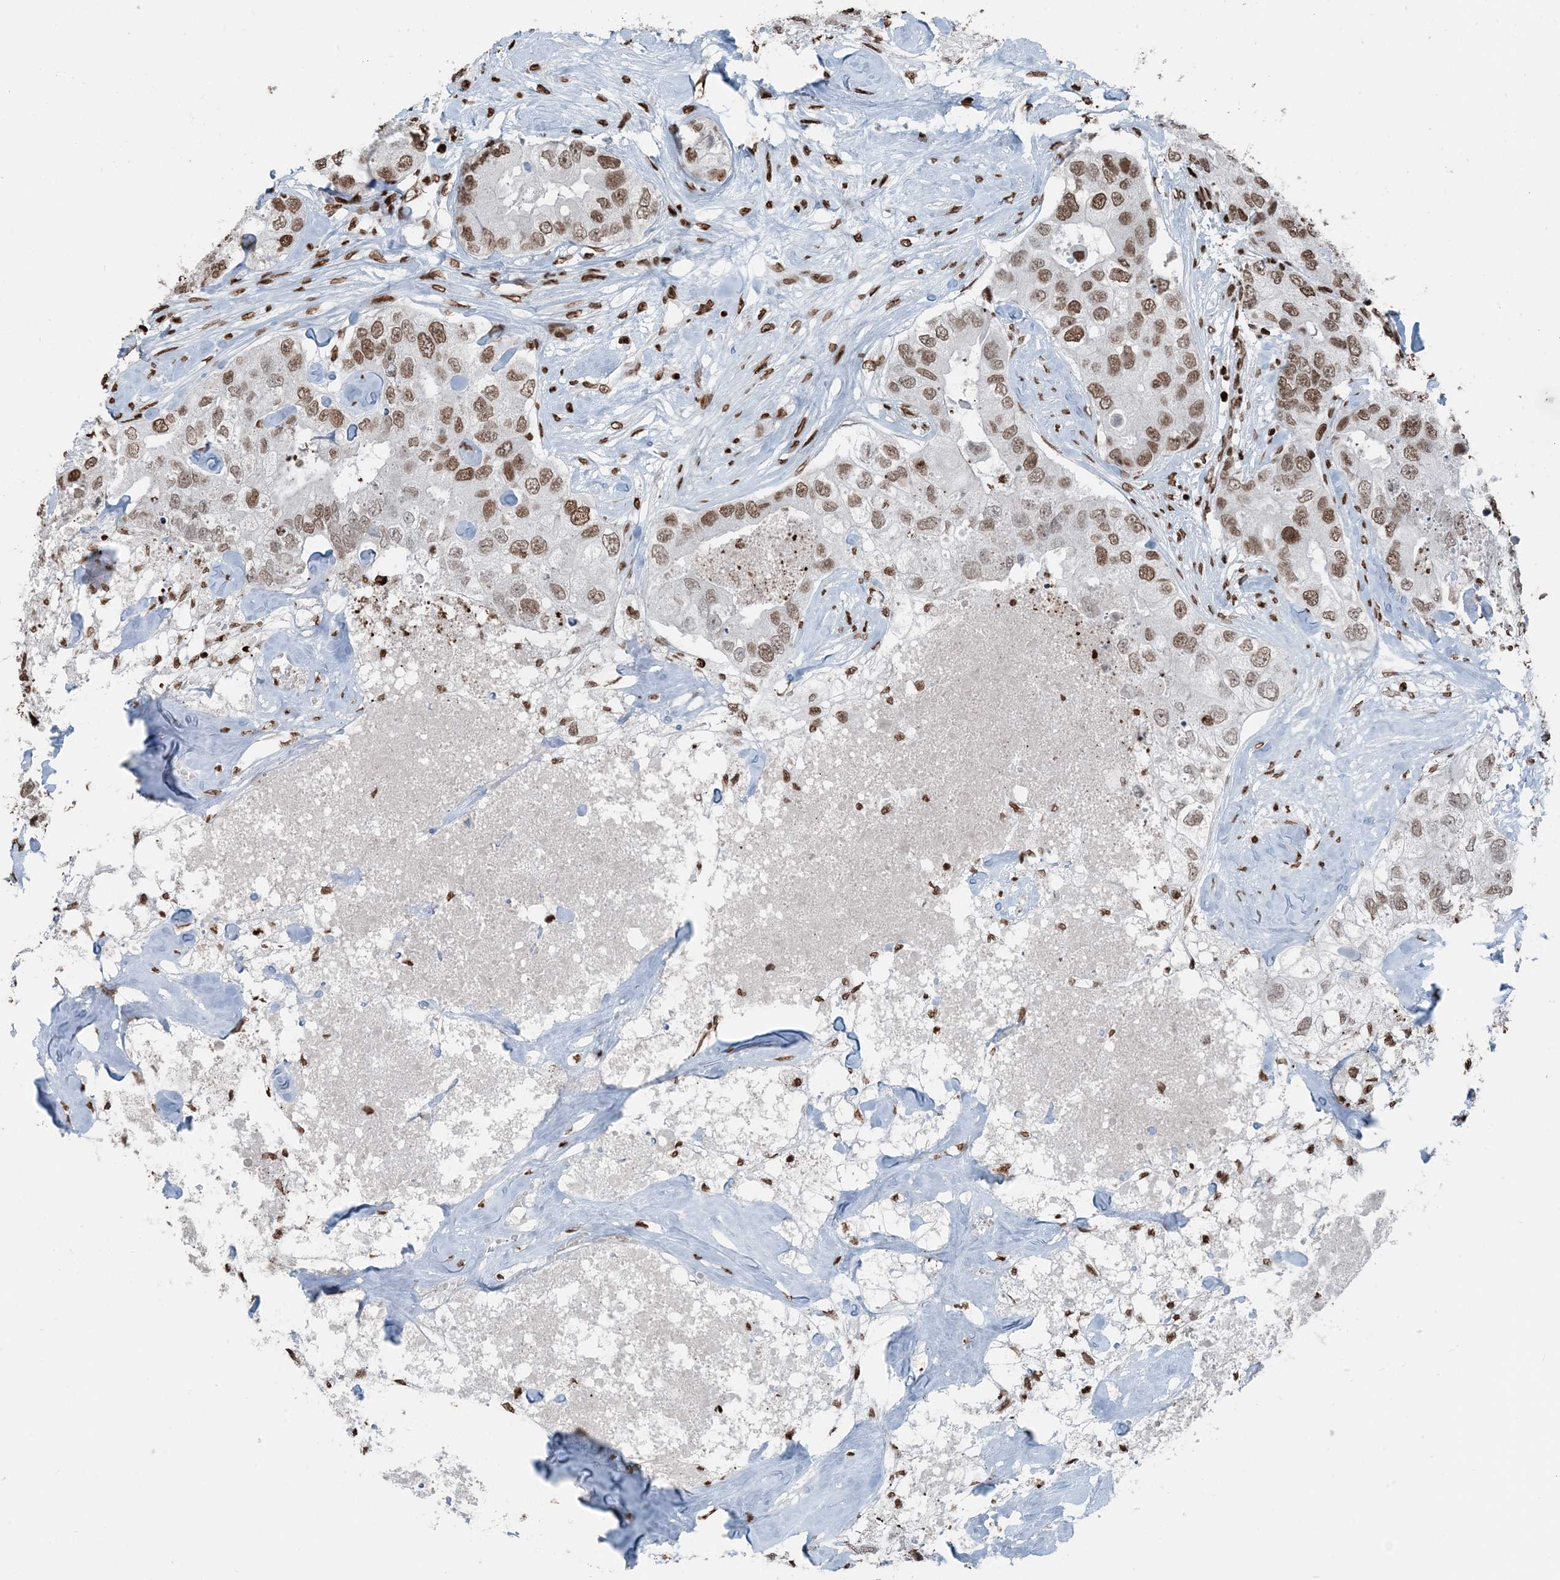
{"staining": {"intensity": "moderate", "quantity": ">75%", "location": "nuclear"}, "tissue": "breast cancer", "cell_type": "Tumor cells", "image_type": "cancer", "snomed": [{"axis": "morphology", "description": "Duct carcinoma"}, {"axis": "topography", "description": "Breast"}], "caption": "A high-resolution micrograph shows immunohistochemistry staining of breast cancer (invasive ductal carcinoma), which exhibits moderate nuclear positivity in approximately >75% of tumor cells.", "gene": "H3-3B", "patient": {"sex": "female", "age": 62}}